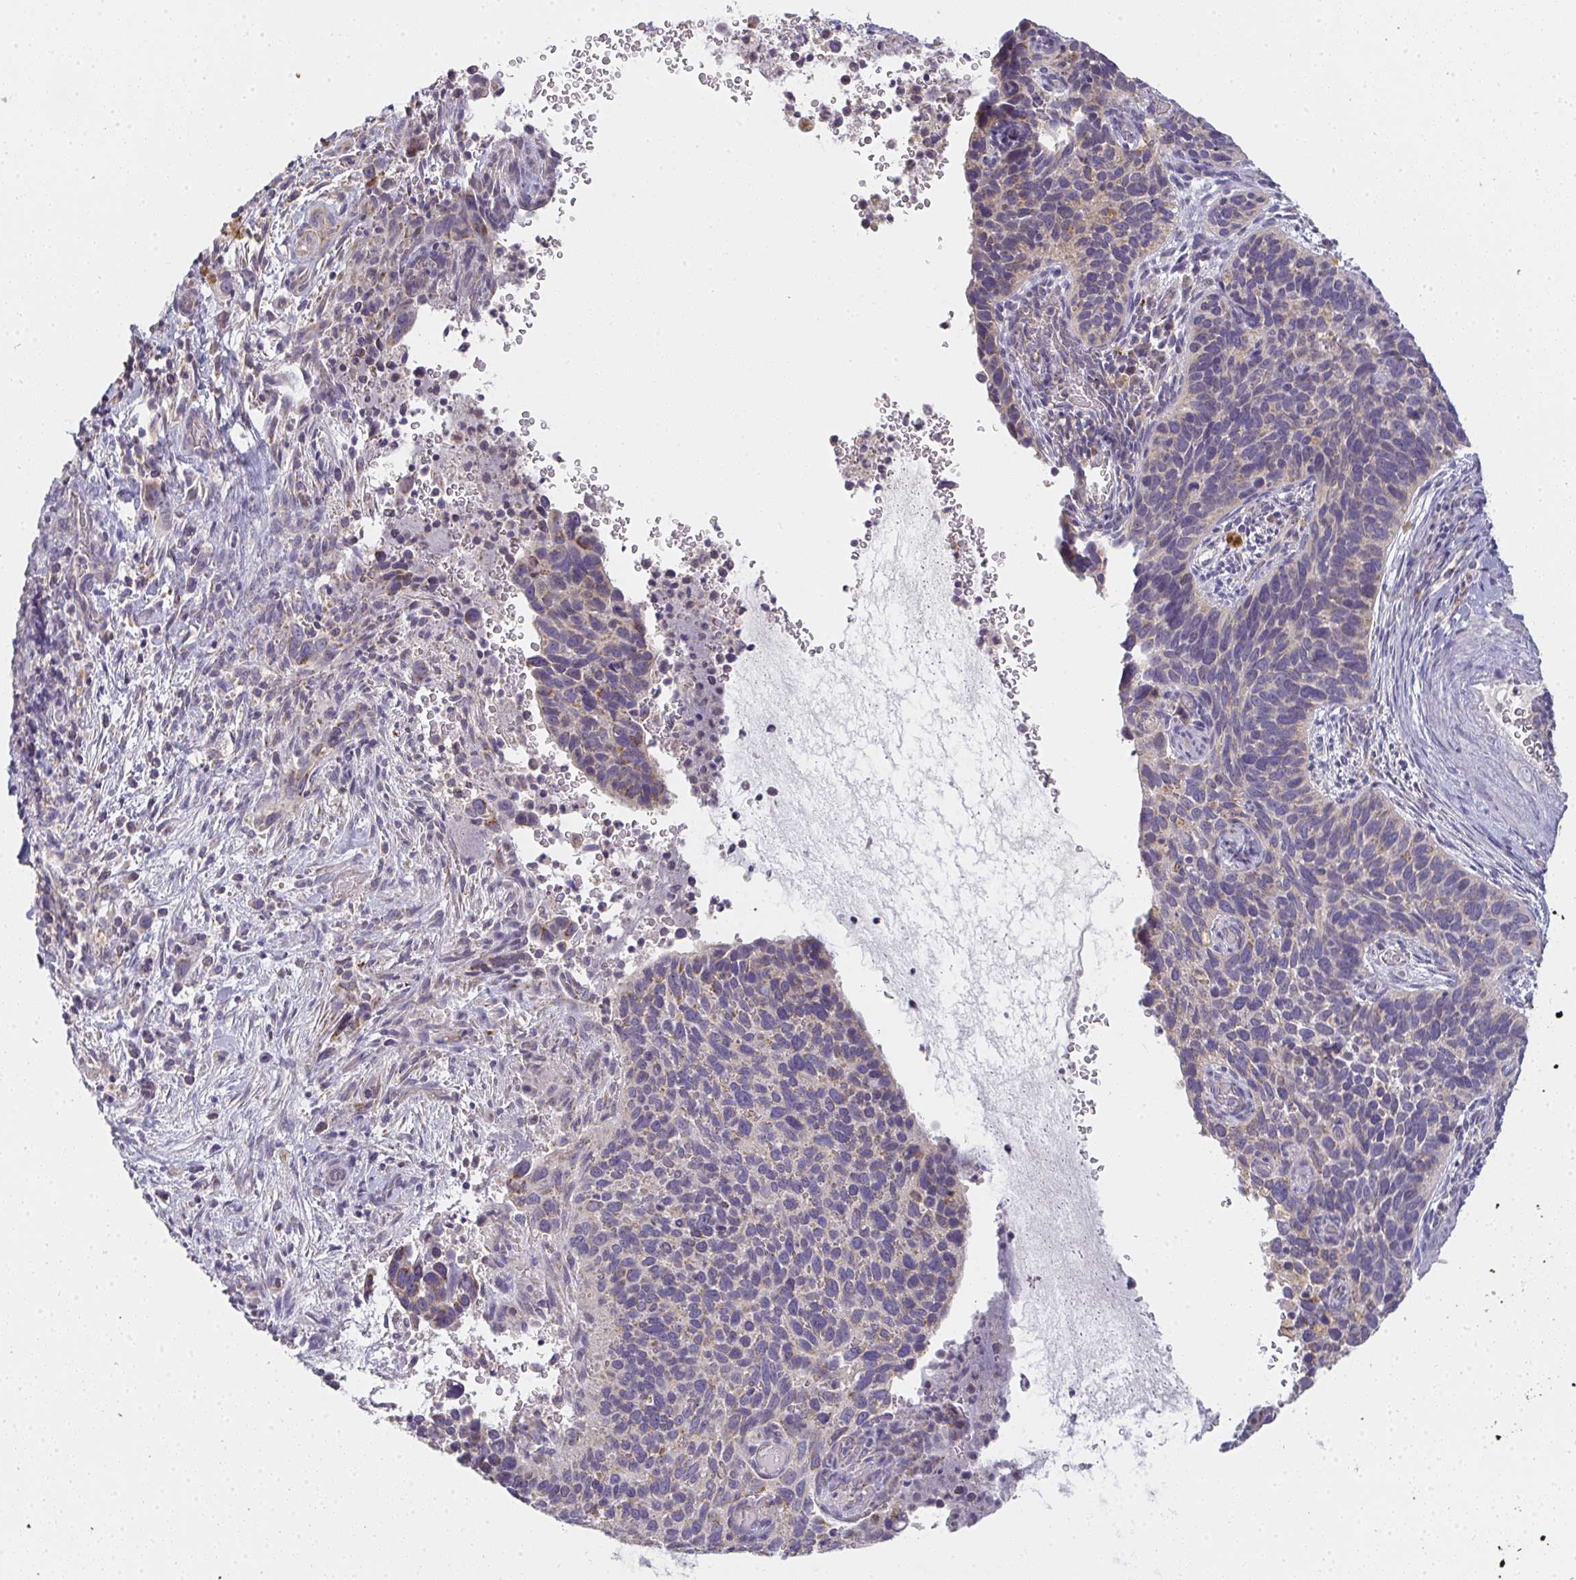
{"staining": {"intensity": "negative", "quantity": "none", "location": "none"}, "tissue": "cervical cancer", "cell_type": "Tumor cells", "image_type": "cancer", "snomed": [{"axis": "morphology", "description": "Squamous cell carcinoma, NOS"}, {"axis": "topography", "description": "Cervix"}], "caption": "Micrograph shows no significant protein expression in tumor cells of cervical cancer (squamous cell carcinoma).", "gene": "TMEM219", "patient": {"sex": "female", "age": 51}}